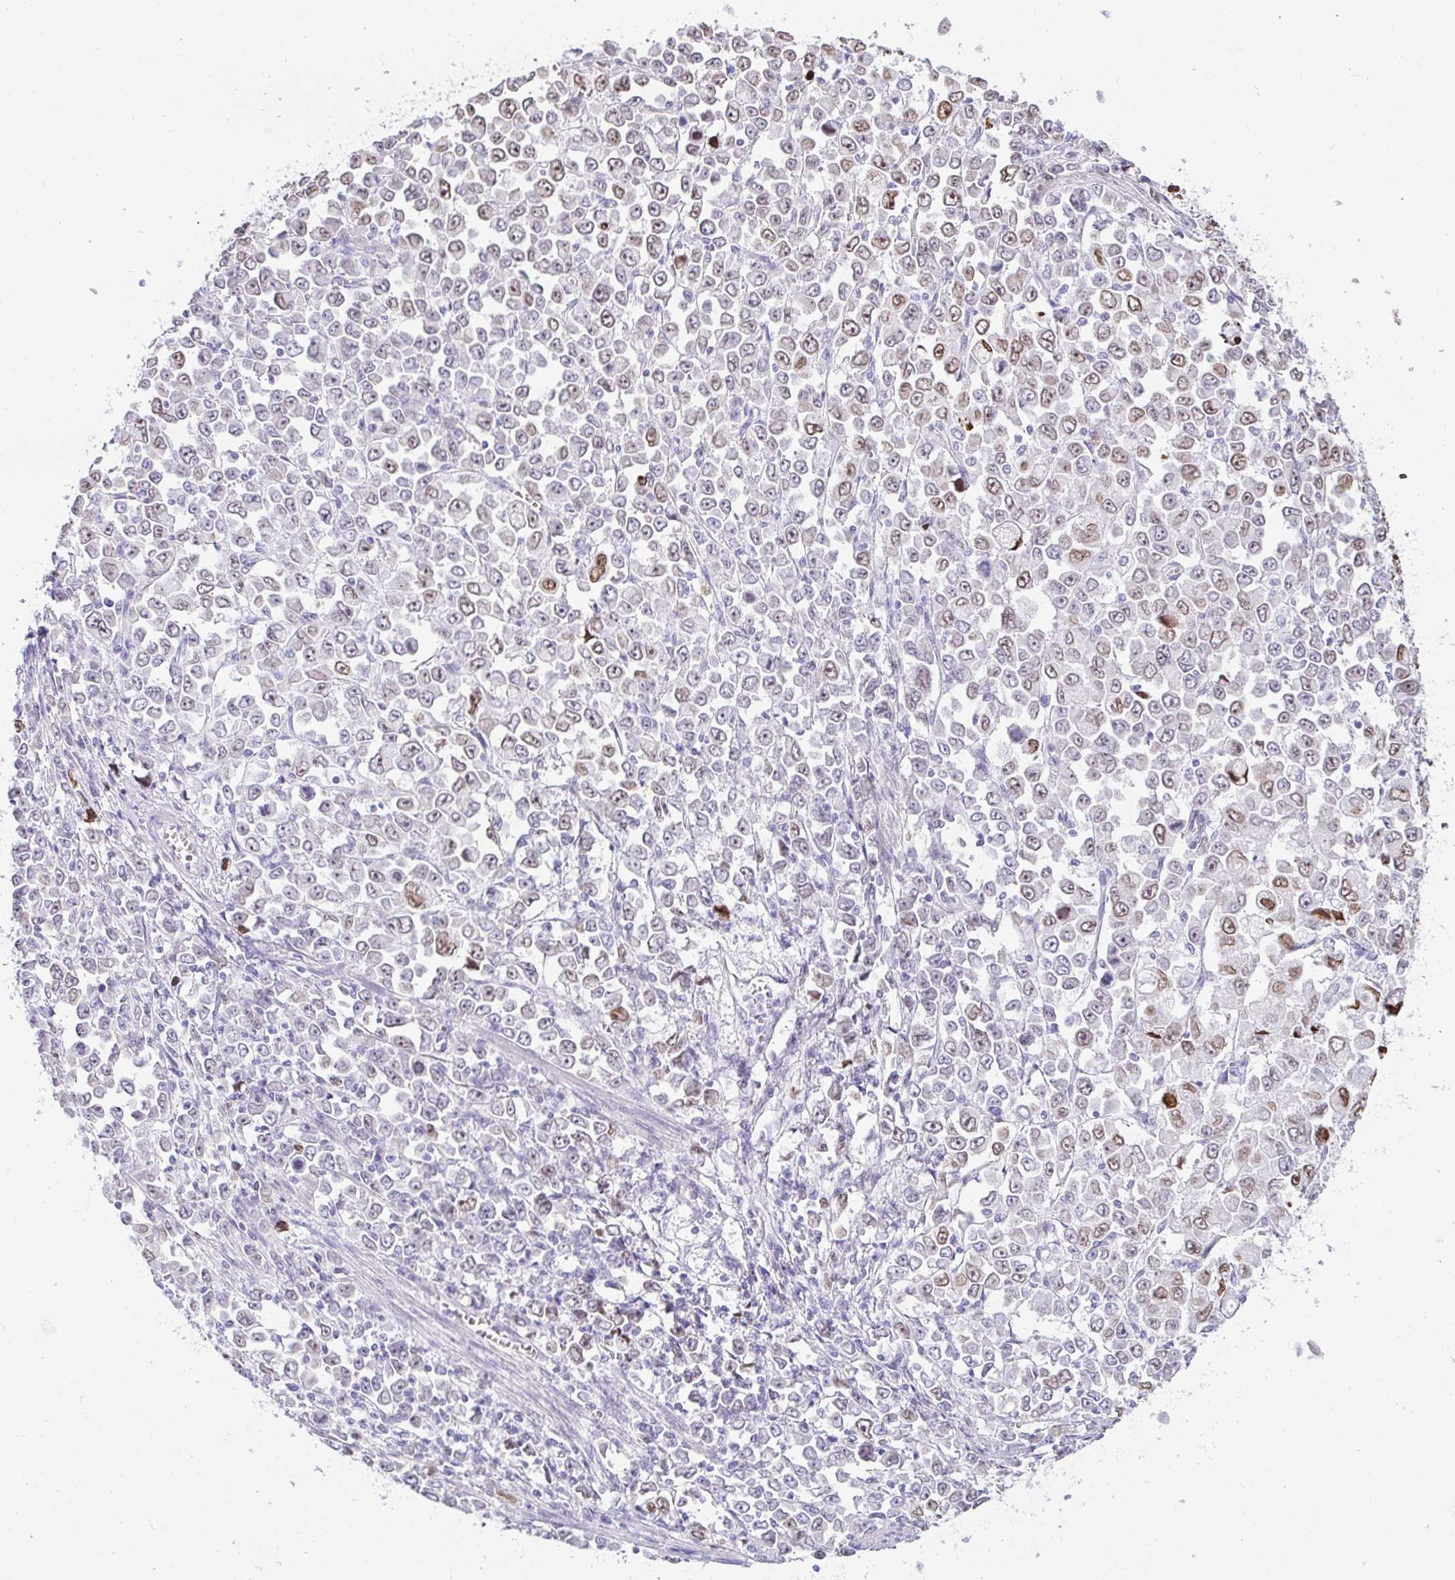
{"staining": {"intensity": "moderate", "quantity": "<25%", "location": "nuclear"}, "tissue": "stomach cancer", "cell_type": "Tumor cells", "image_type": "cancer", "snomed": [{"axis": "morphology", "description": "Adenocarcinoma, NOS"}, {"axis": "topography", "description": "Stomach, upper"}], "caption": "Moderate nuclear expression for a protein is appreciated in about <25% of tumor cells of adenocarcinoma (stomach) using immunohistochemistry.", "gene": "CAPSL", "patient": {"sex": "male", "age": 70}}